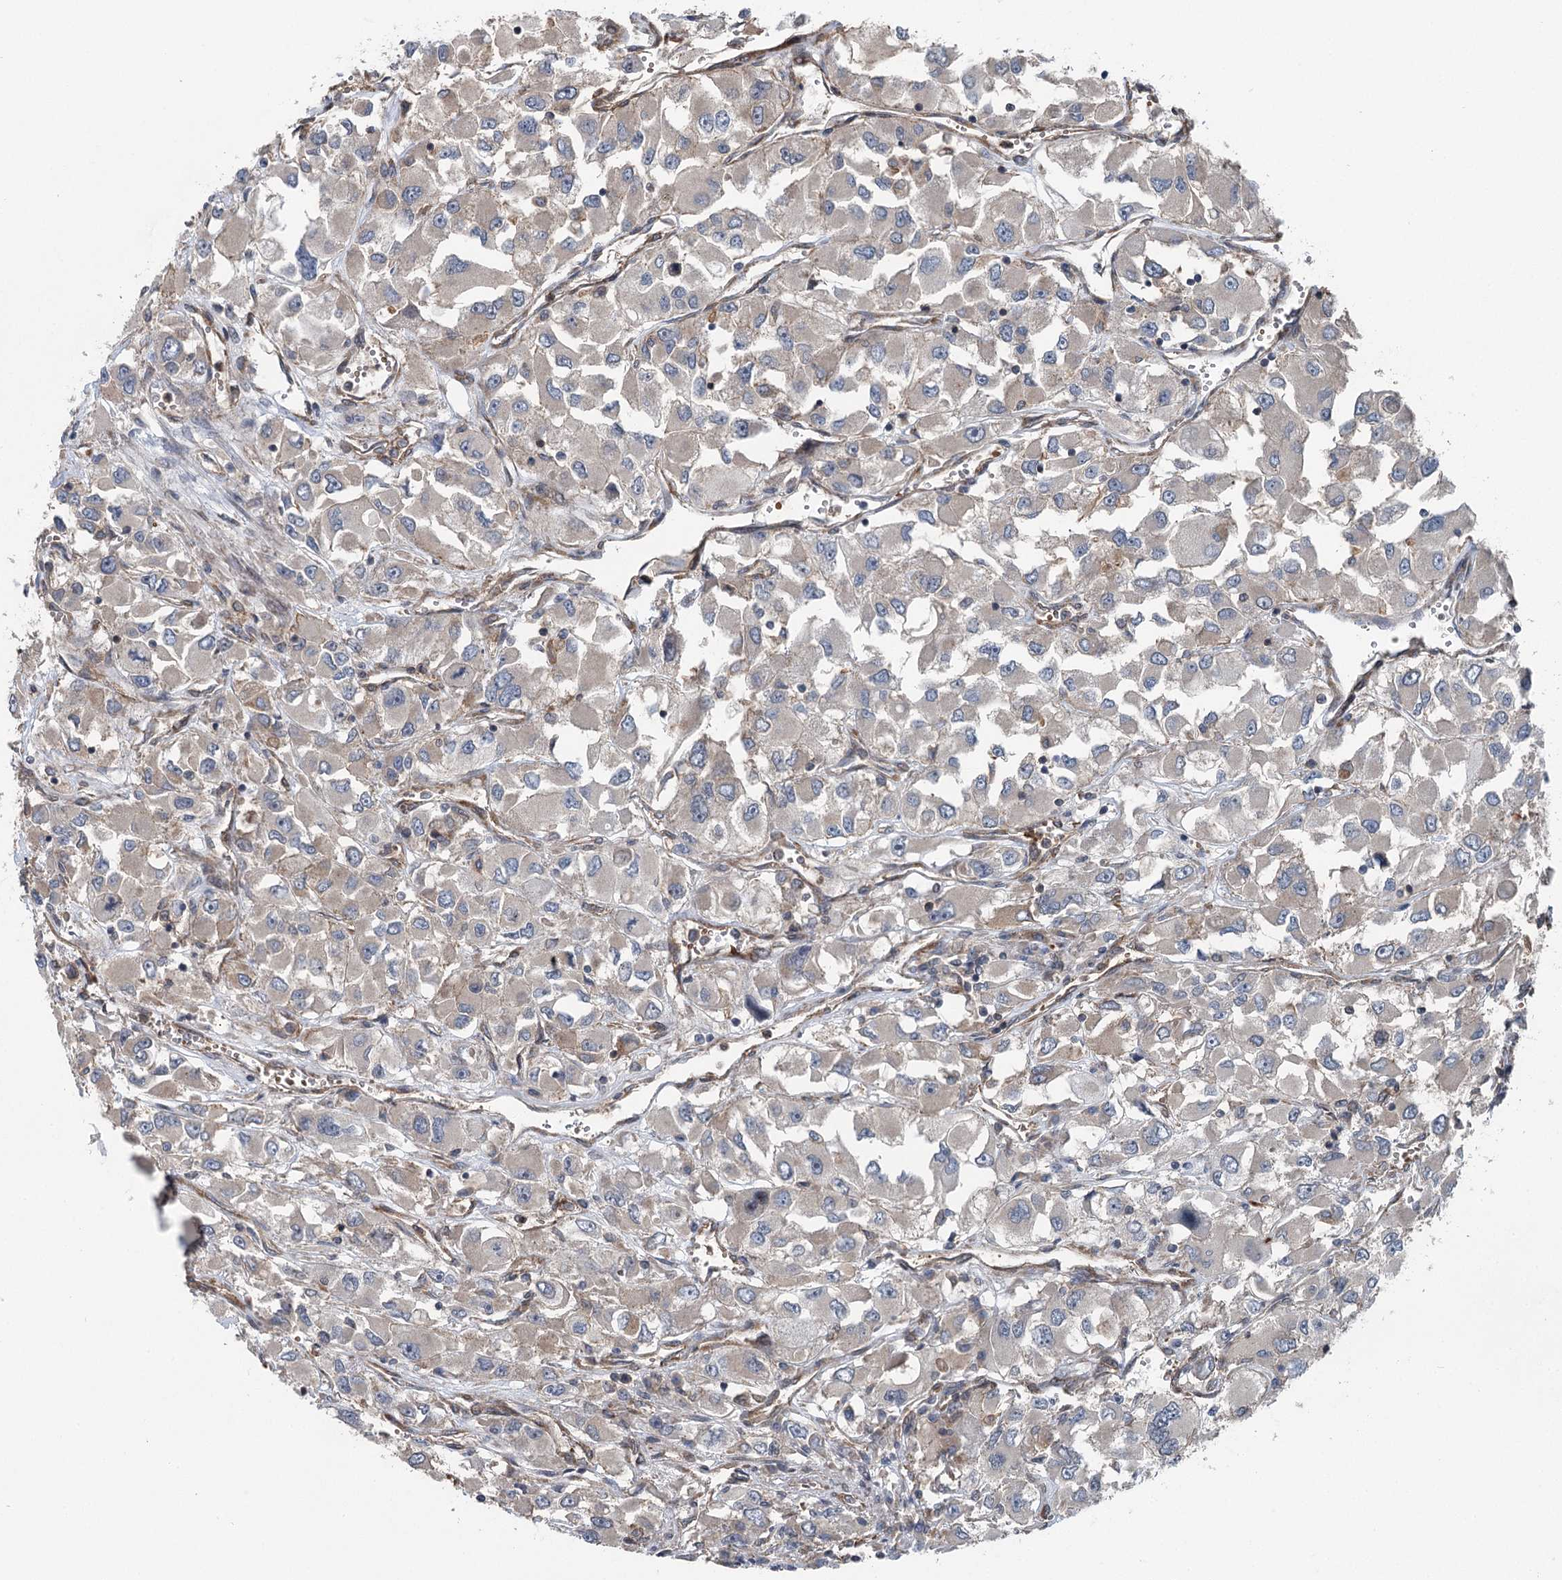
{"staining": {"intensity": "negative", "quantity": "none", "location": "none"}, "tissue": "renal cancer", "cell_type": "Tumor cells", "image_type": "cancer", "snomed": [{"axis": "morphology", "description": "Adenocarcinoma, NOS"}, {"axis": "topography", "description": "Kidney"}], "caption": "Tumor cells show no significant expression in adenocarcinoma (renal). (DAB (3,3'-diaminobenzidine) immunohistochemistry with hematoxylin counter stain).", "gene": "IQSEC1", "patient": {"sex": "female", "age": 52}}